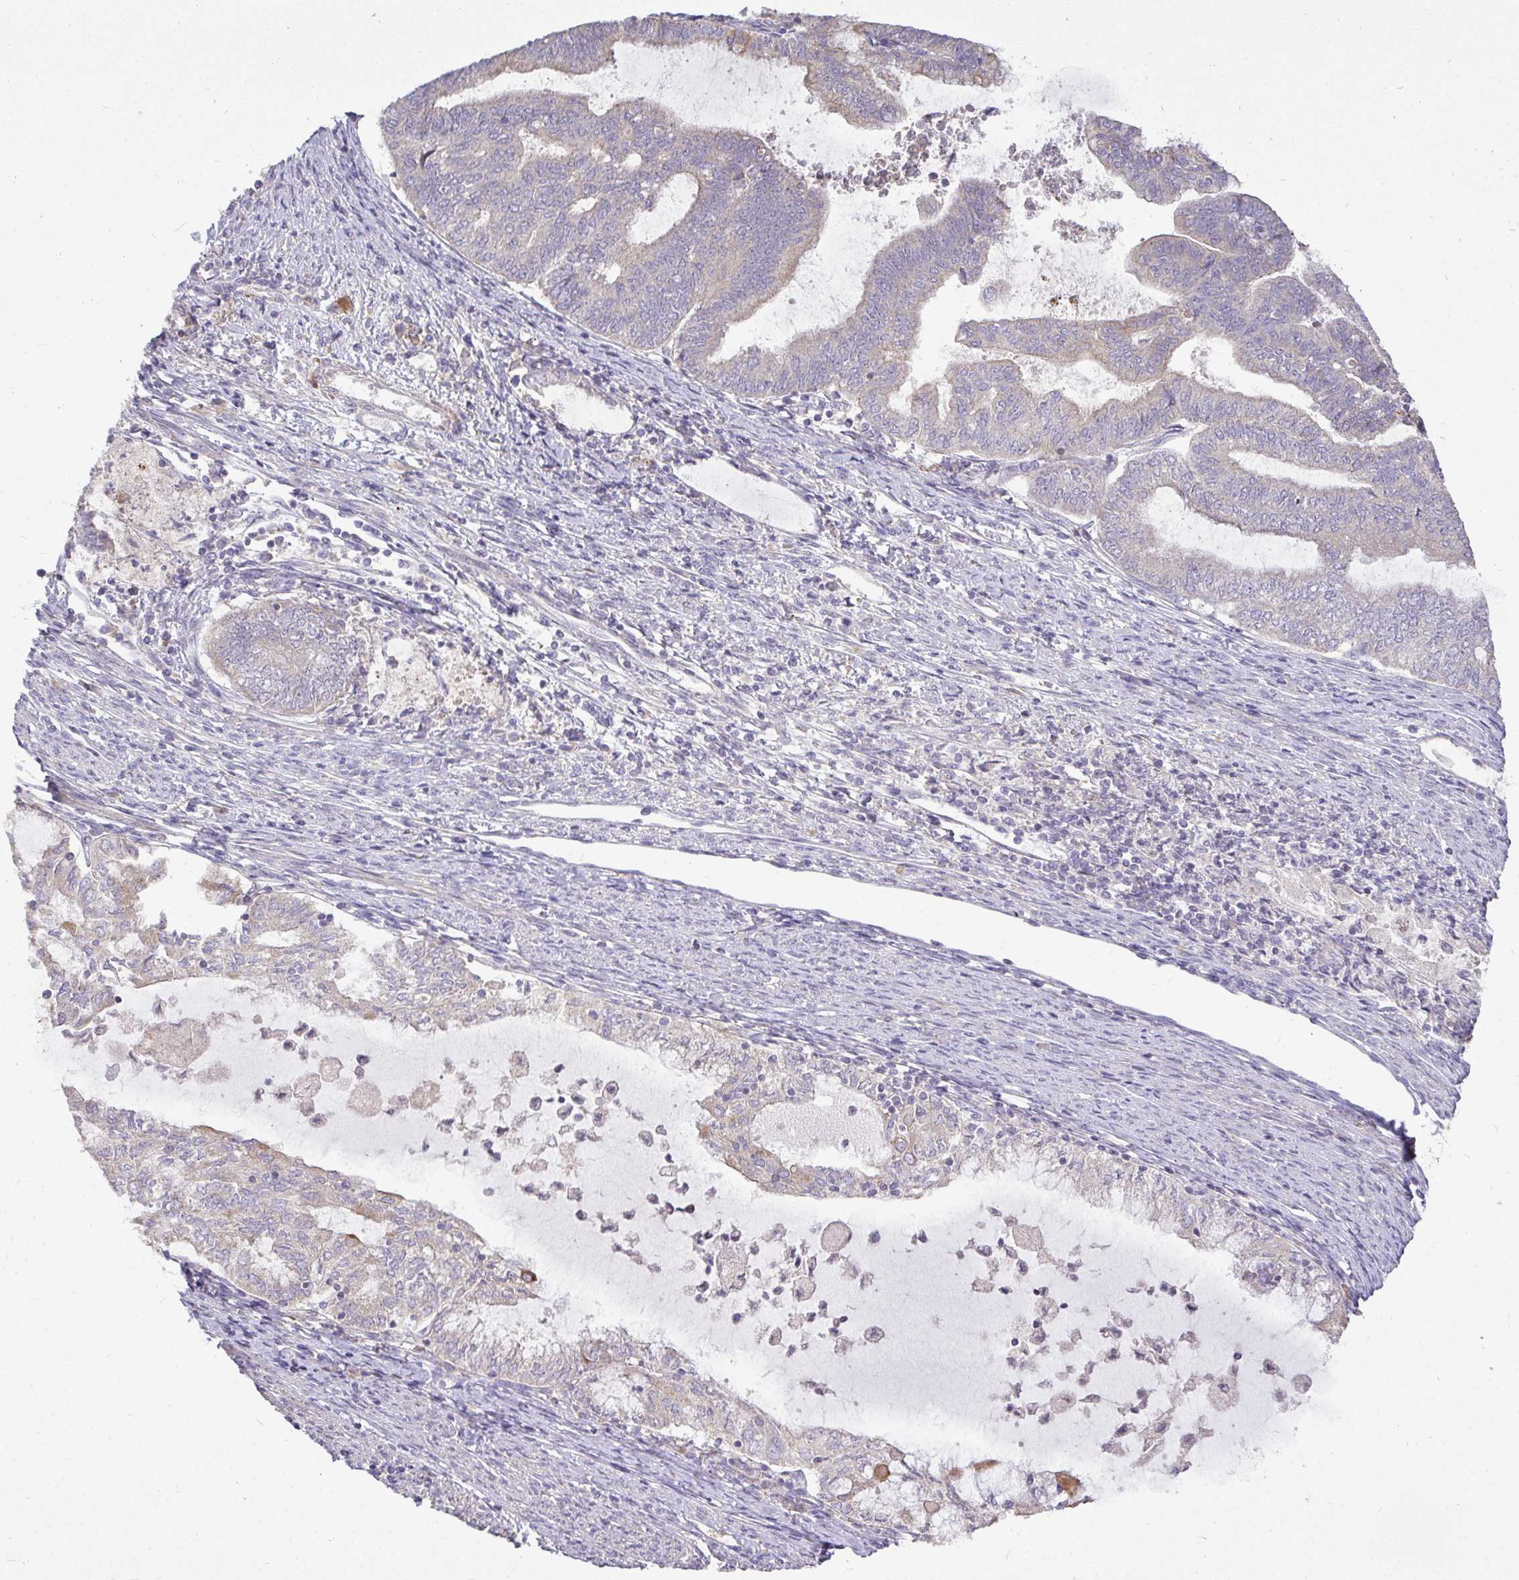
{"staining": {"intensity": "moderate", "quantity": "<25%", "location": "cytoplasmic/membranous"}, "tissue": "endometrial cancer", "cell_type": "Tumor cells", "image_type": "cancer", "snomed": [{"axis": "morphology", "description": "Adenocarcinoma, NOS"}, {"axis": "topography", "description": "Endometrium"}], "caption": "A micrograph showing moderate cytoplasmic/membranous expression in approximately <25% of tumor cells in adenocarcinoma (endometrial), as visualized by brown immunohistochemical staining.", "gene": "STRIP1", "patient": {"sex": "female", "age": 79}}